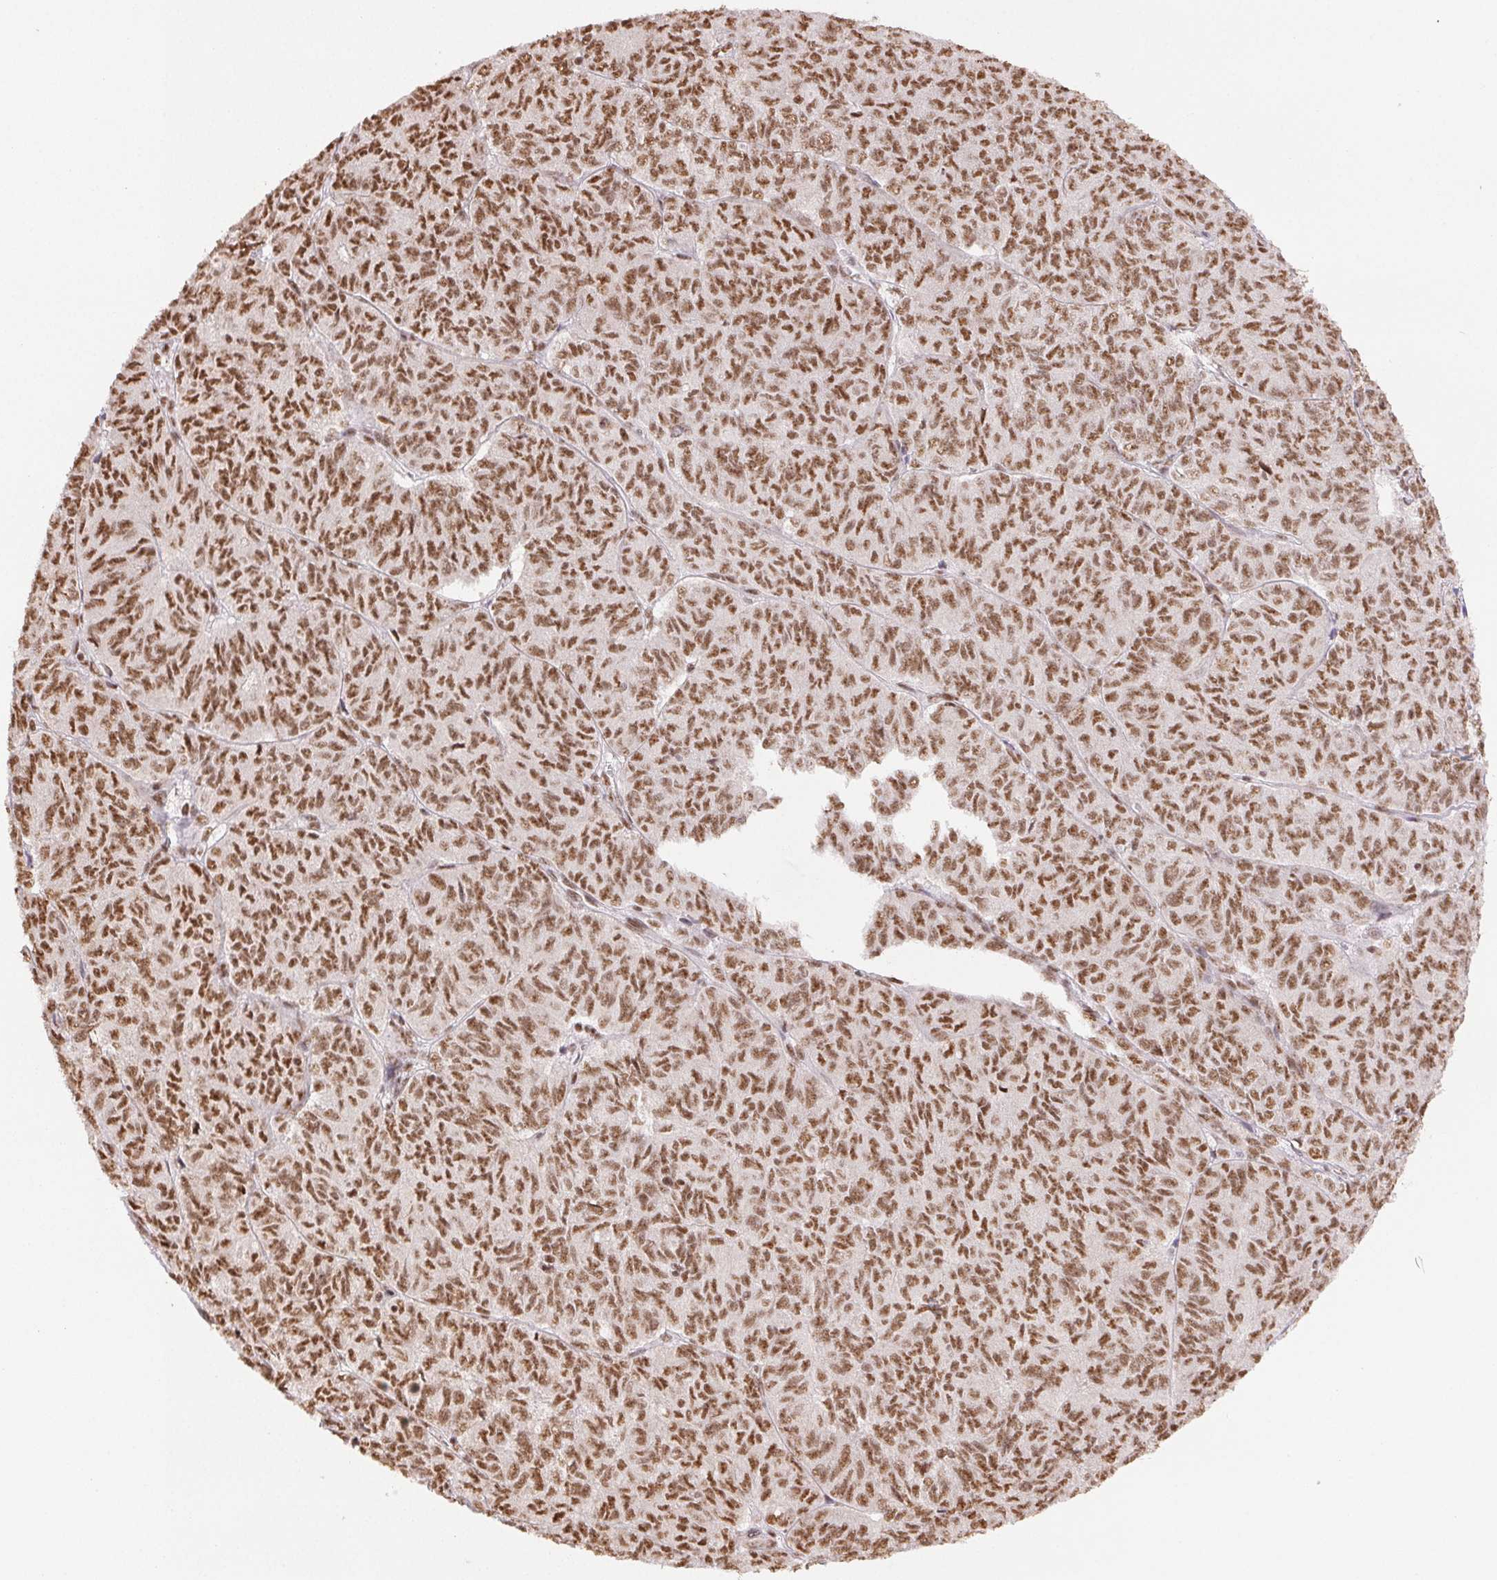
{"staining": {"intensity": "moderate", "quantity": ">75%", "location": "nuclear"}, "tissue": "ovarian cancer", "cell_type": "Tumor cells", "image_type": "cancer", "snomed": [{"axis": "morphology", "description": "Carcinoma, endometroid"}, {"axis": "topography", "description": "Ovary"}], "caption": "Ovarian endometroid carcinoma stained with immunohistochemistry (IHC) shows moderate nuclear expression in approximately >75% of tumor cells. (Brightfield microscopy of DAB IHC at high magnification).", "gene": "IK", "patient": {"sex": "female", "age": 80}}